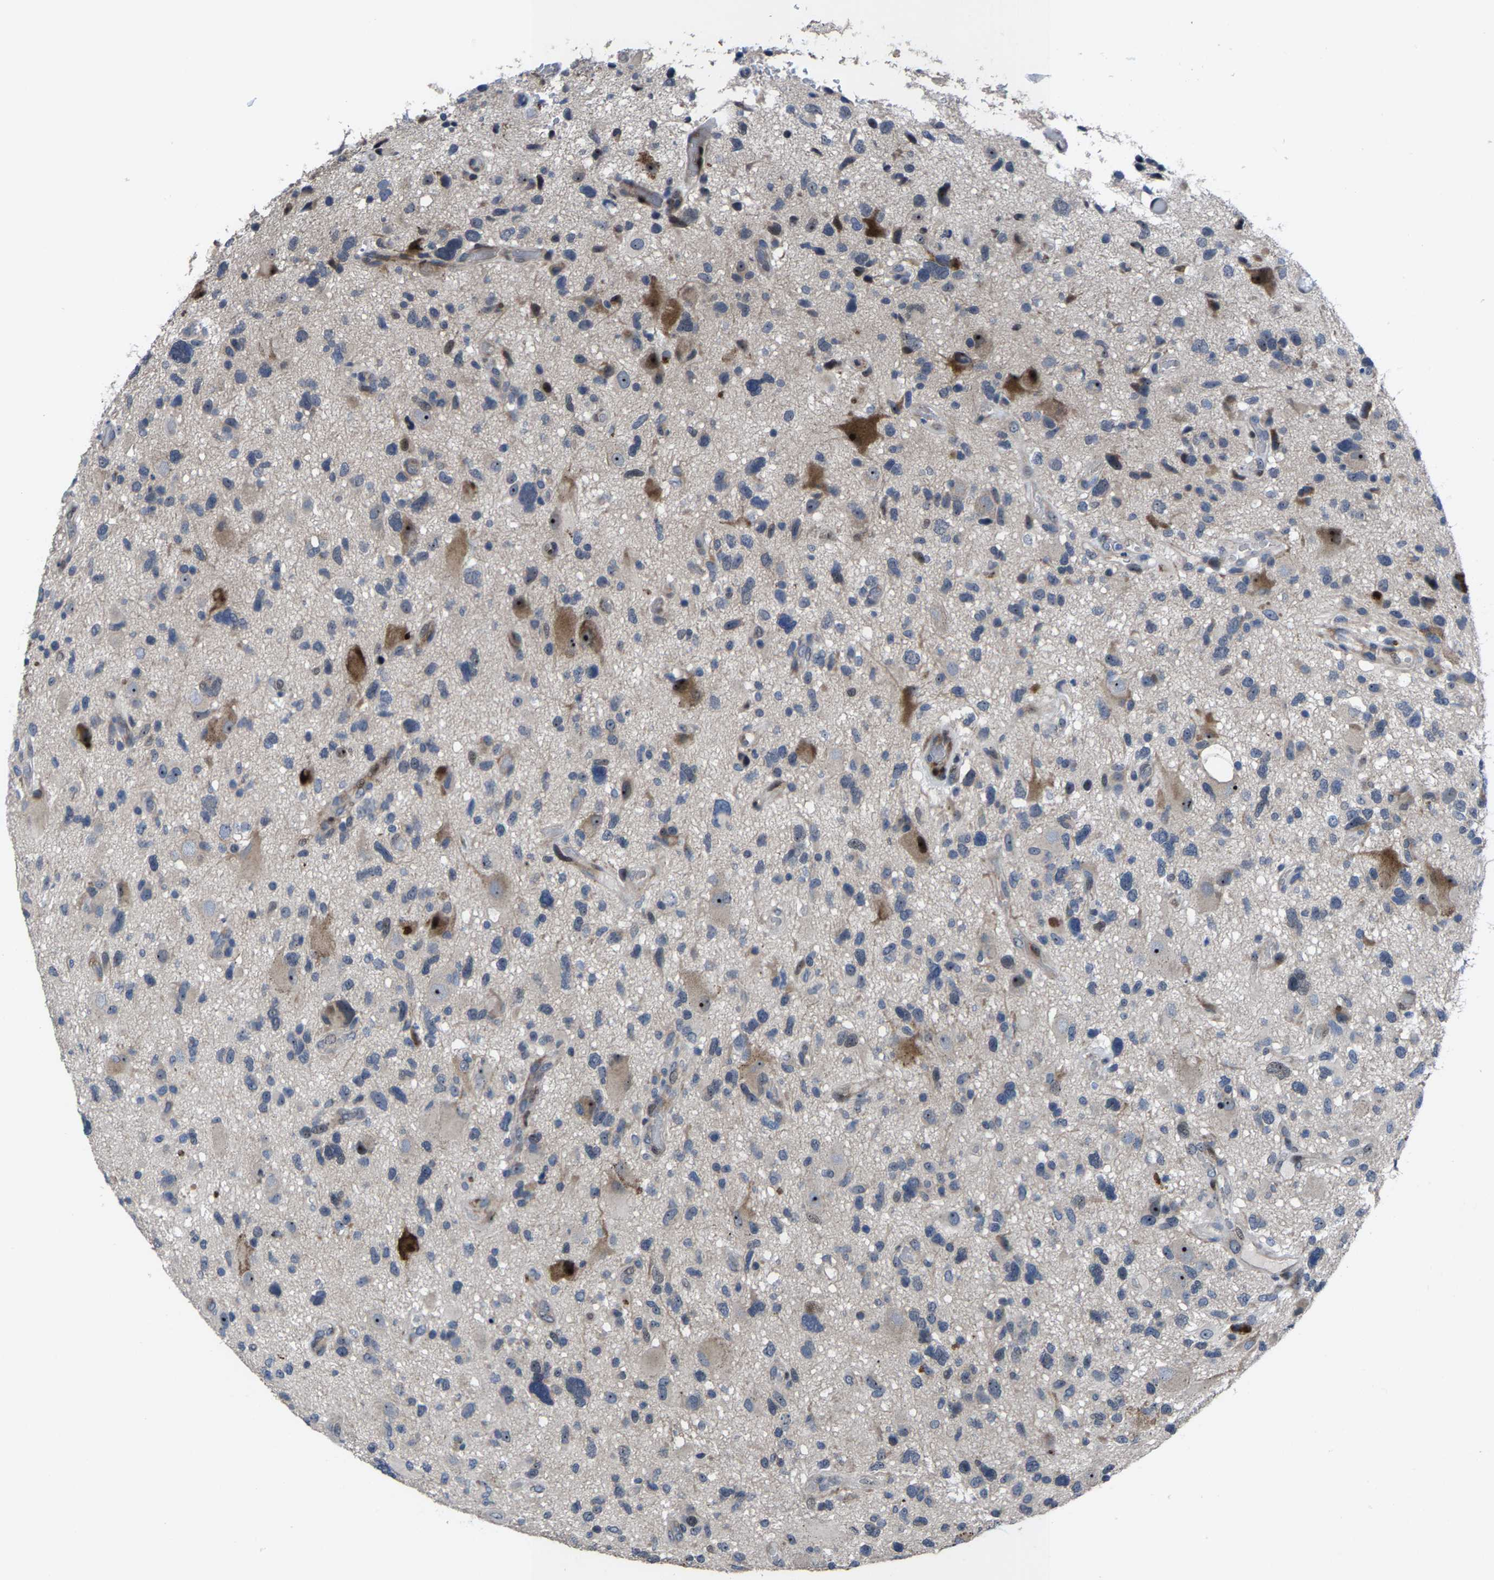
{"staining": {"intensity": "moderate", "quantity": "<25%", "location": "cytoplasmic/membranous,nuclear"}, "tissue": "glioma", "cell_type": "Tumor cells", "image_type": "cancer", "snomed": [{"axis": "morphology", "description": "Glioma, malignant, High grade"}, {"axis": "topography", "description": "Brain"}], "caption": "IHC (DAB) staining of human malignant glioma (high-grade) shows moderate cytoplasmic/membranous and nuclear protein expression in about <25% of tumor cells. (Brightfield microscopy of DAB IHC at high magnification).", "gene": "HAUS6", "patient": {"sex": "male", "age": 33}}